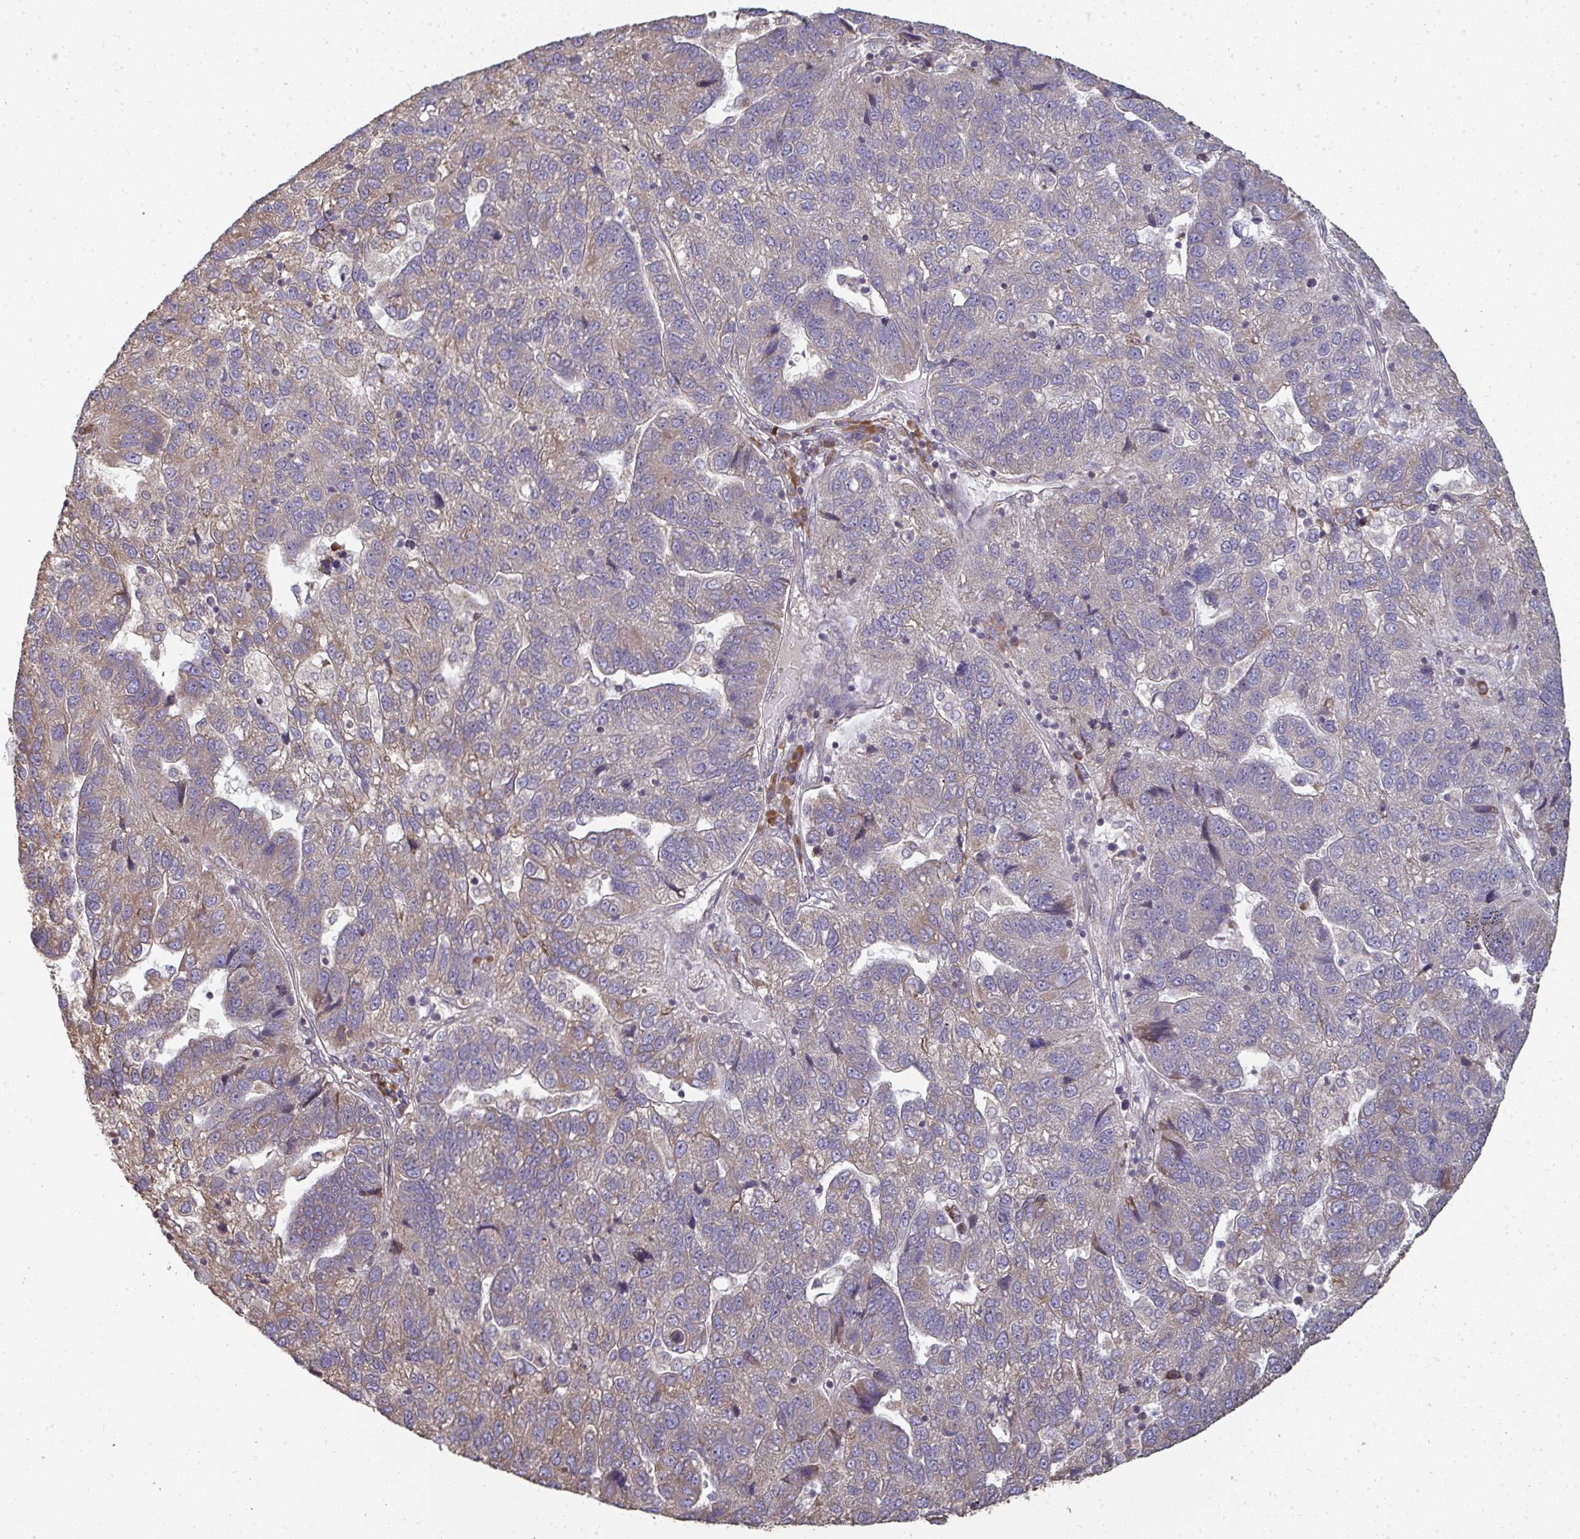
{"staining": {"intensity": "weak", "quantity": "25%-75%", "location": "cytoplasmic/membranous"}, "tissue": "pancreatic cancer", "cell_type": "Tumor cells", "image_type": "cancer", "snomed": [{"axis": "morphology", "description": "Adenocarcinoma, NOS"}, {"axis": "topography", "description": "Pancreas"}], "caption": "Brown immunohistochemical staining in adenocarcinoma (pancreatic) shows weak cytoplasmic/membranous positivity in approximately 25%-75% of tumor cells.", "gene": "ZFYVE28", "patient": {"sex": "female", "age": 61}}